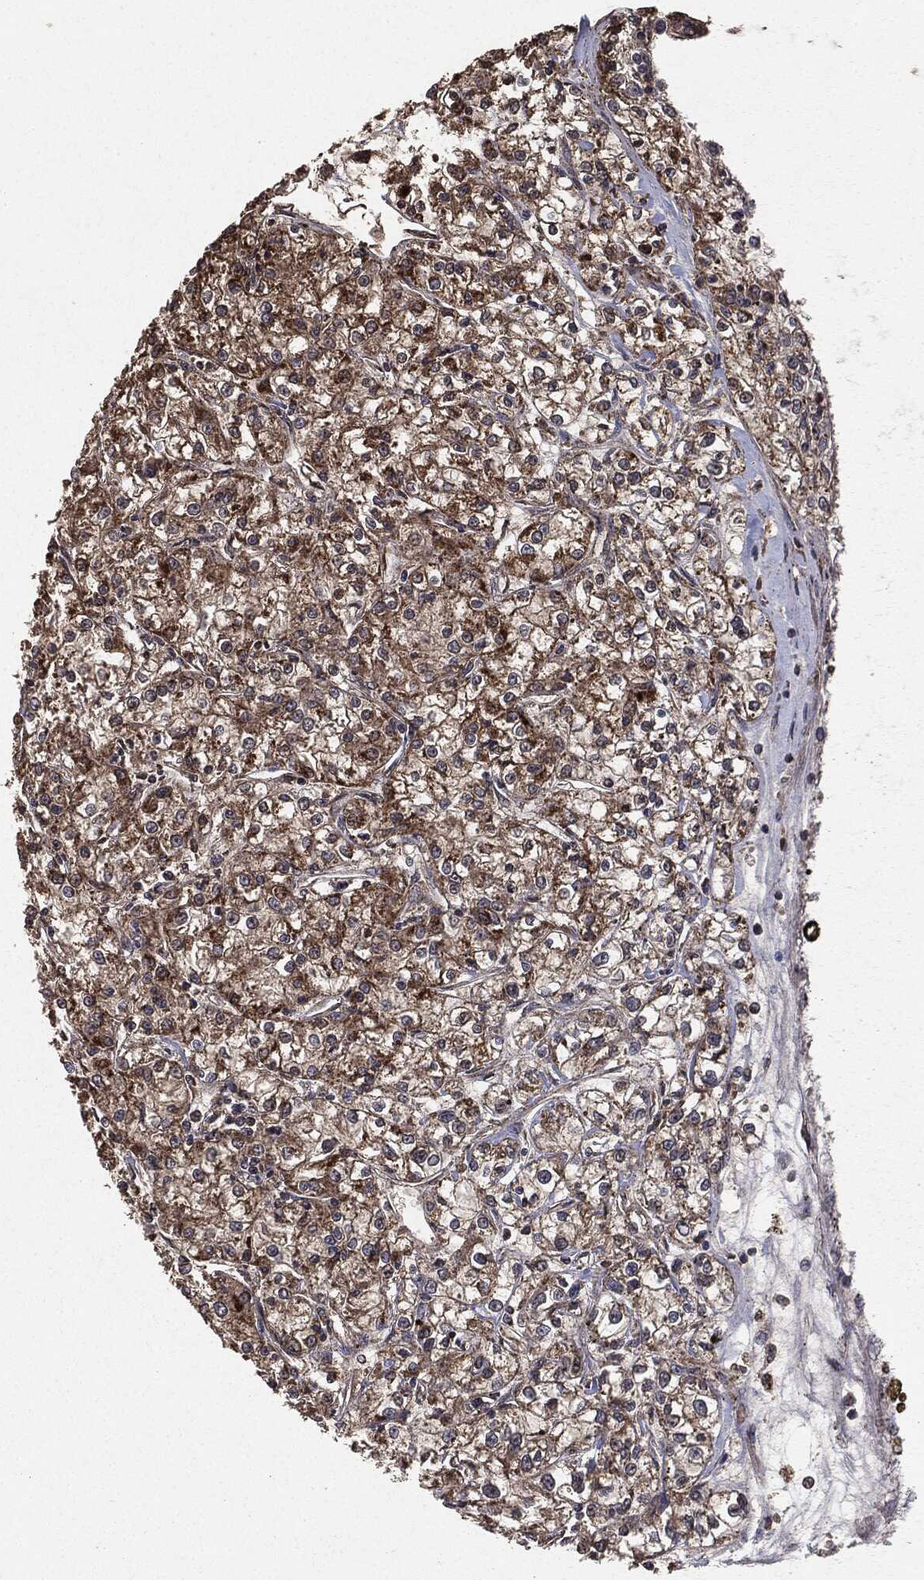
{"staining": {"intensity": "moderate", "quantity": ">75%", "location": "cytoplasmic/membranous"}, "tissue": "renal cancer", "cell_type": "Tumor cells", "image_type": "cancer", "snomed": [{"axis": "morphology", "description": "Adenocarcinoma, NOS"}, {"axis": "topography", "description": "Kidney"}], "caption": "A photomicrograph of human renal cancer stained for a protein exhibits moderate cytoplasmic/membranous brown staining in tumor cells. The staining was performed using DAB, with brown indicating positive protein expression. Nuclei are stained blue with hematoxylin.", "gene": "MTOR", "patient": {"sex": "female", "age": 59}}